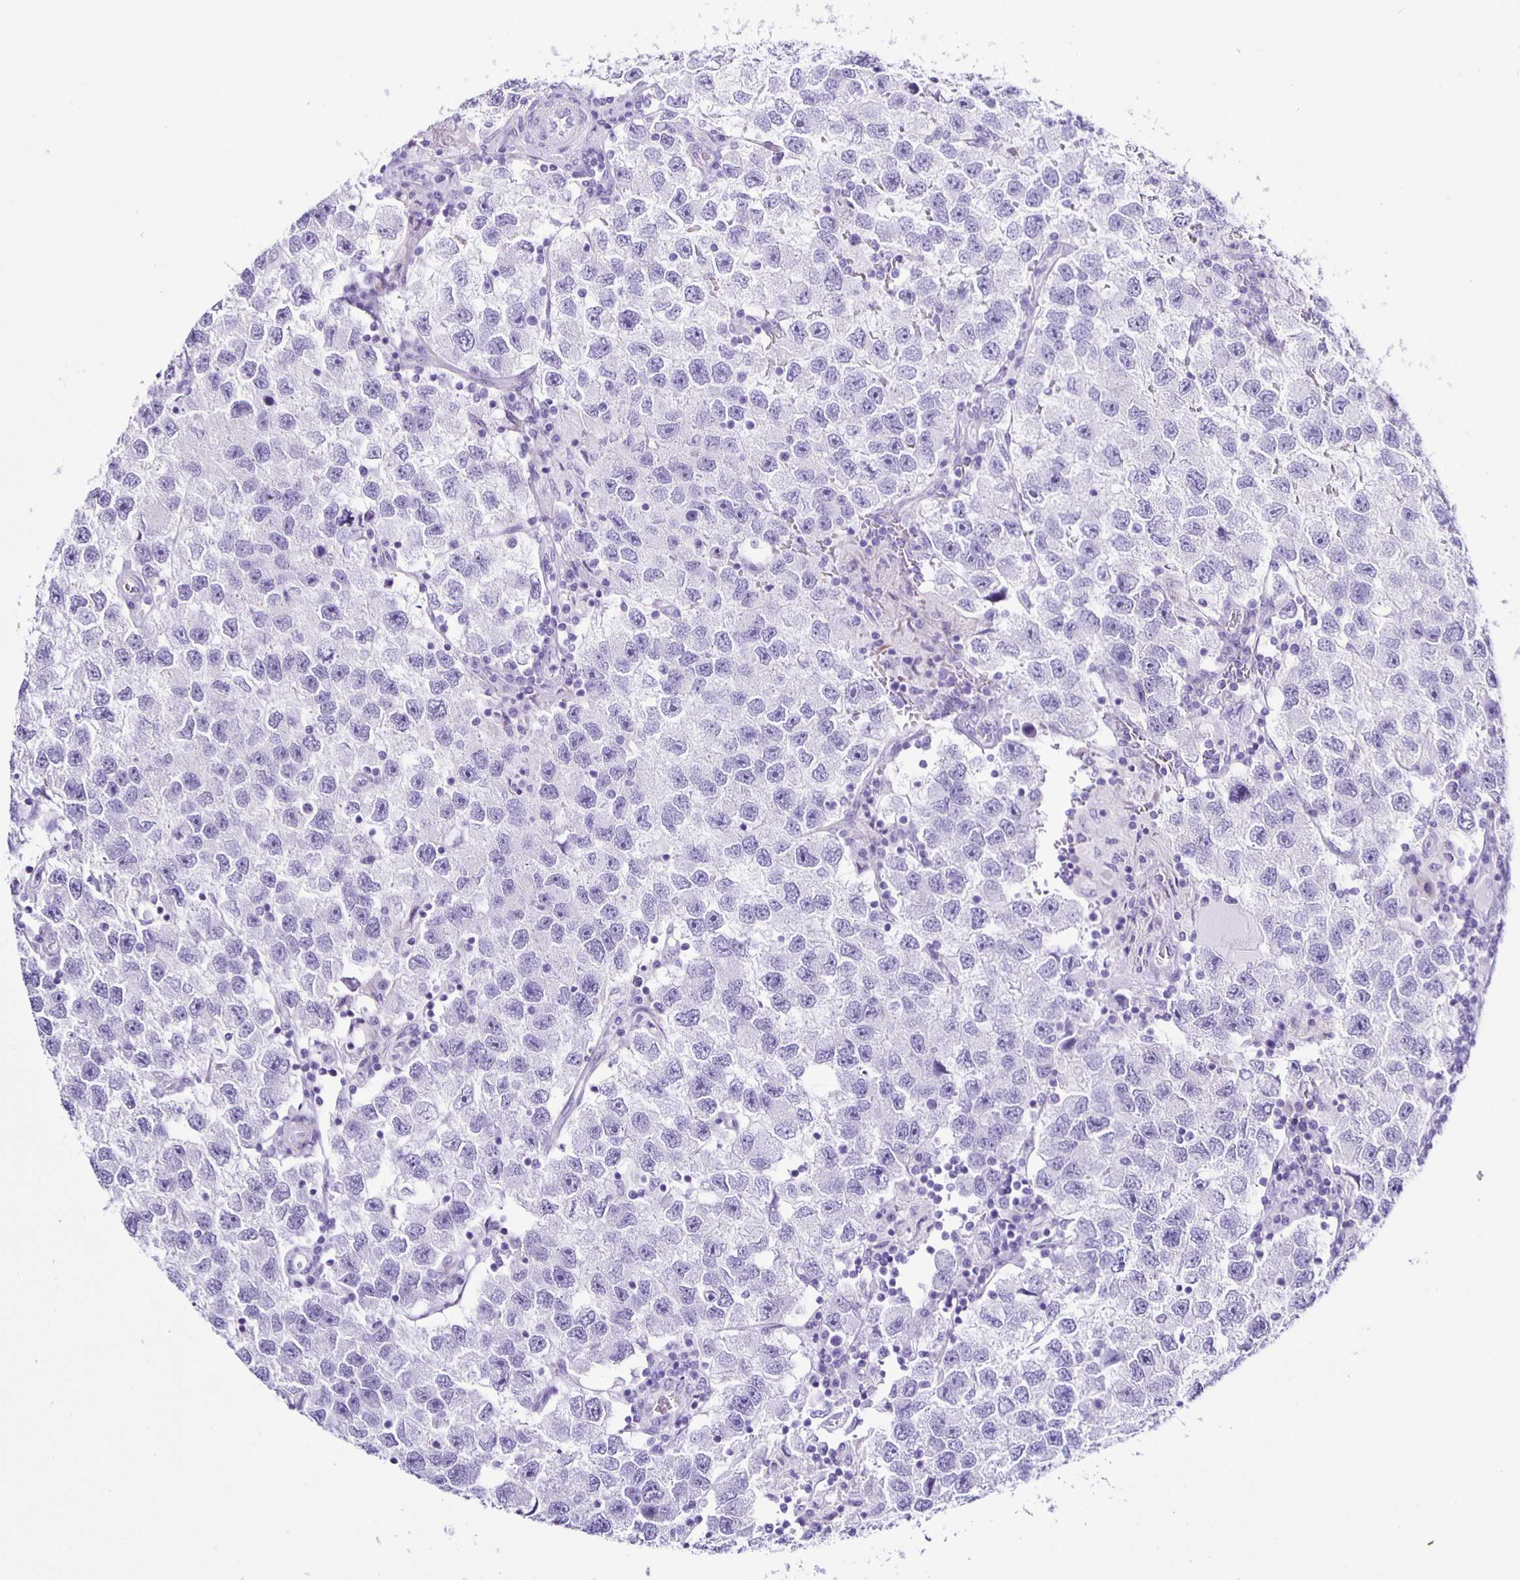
{"staining": {"intensity": "negative", "quantity": "none", "location": "none"}, "tissue": "testis cancer", "cell_type": "Tumor cells", "image_type": "cancer", "snomed": [{"axis": "morphology", "description": "Seminoma, NOS"}, {"axis": "topography", "description": "Testis"}], "caption": "IHC image of seminoma (testis) stained for a protein (brown), which exhibits no staining in tumor cells. Nuclei are stained in blue.", "gene": "AQP6", "patient": {"sex": "male", "age": 26}}